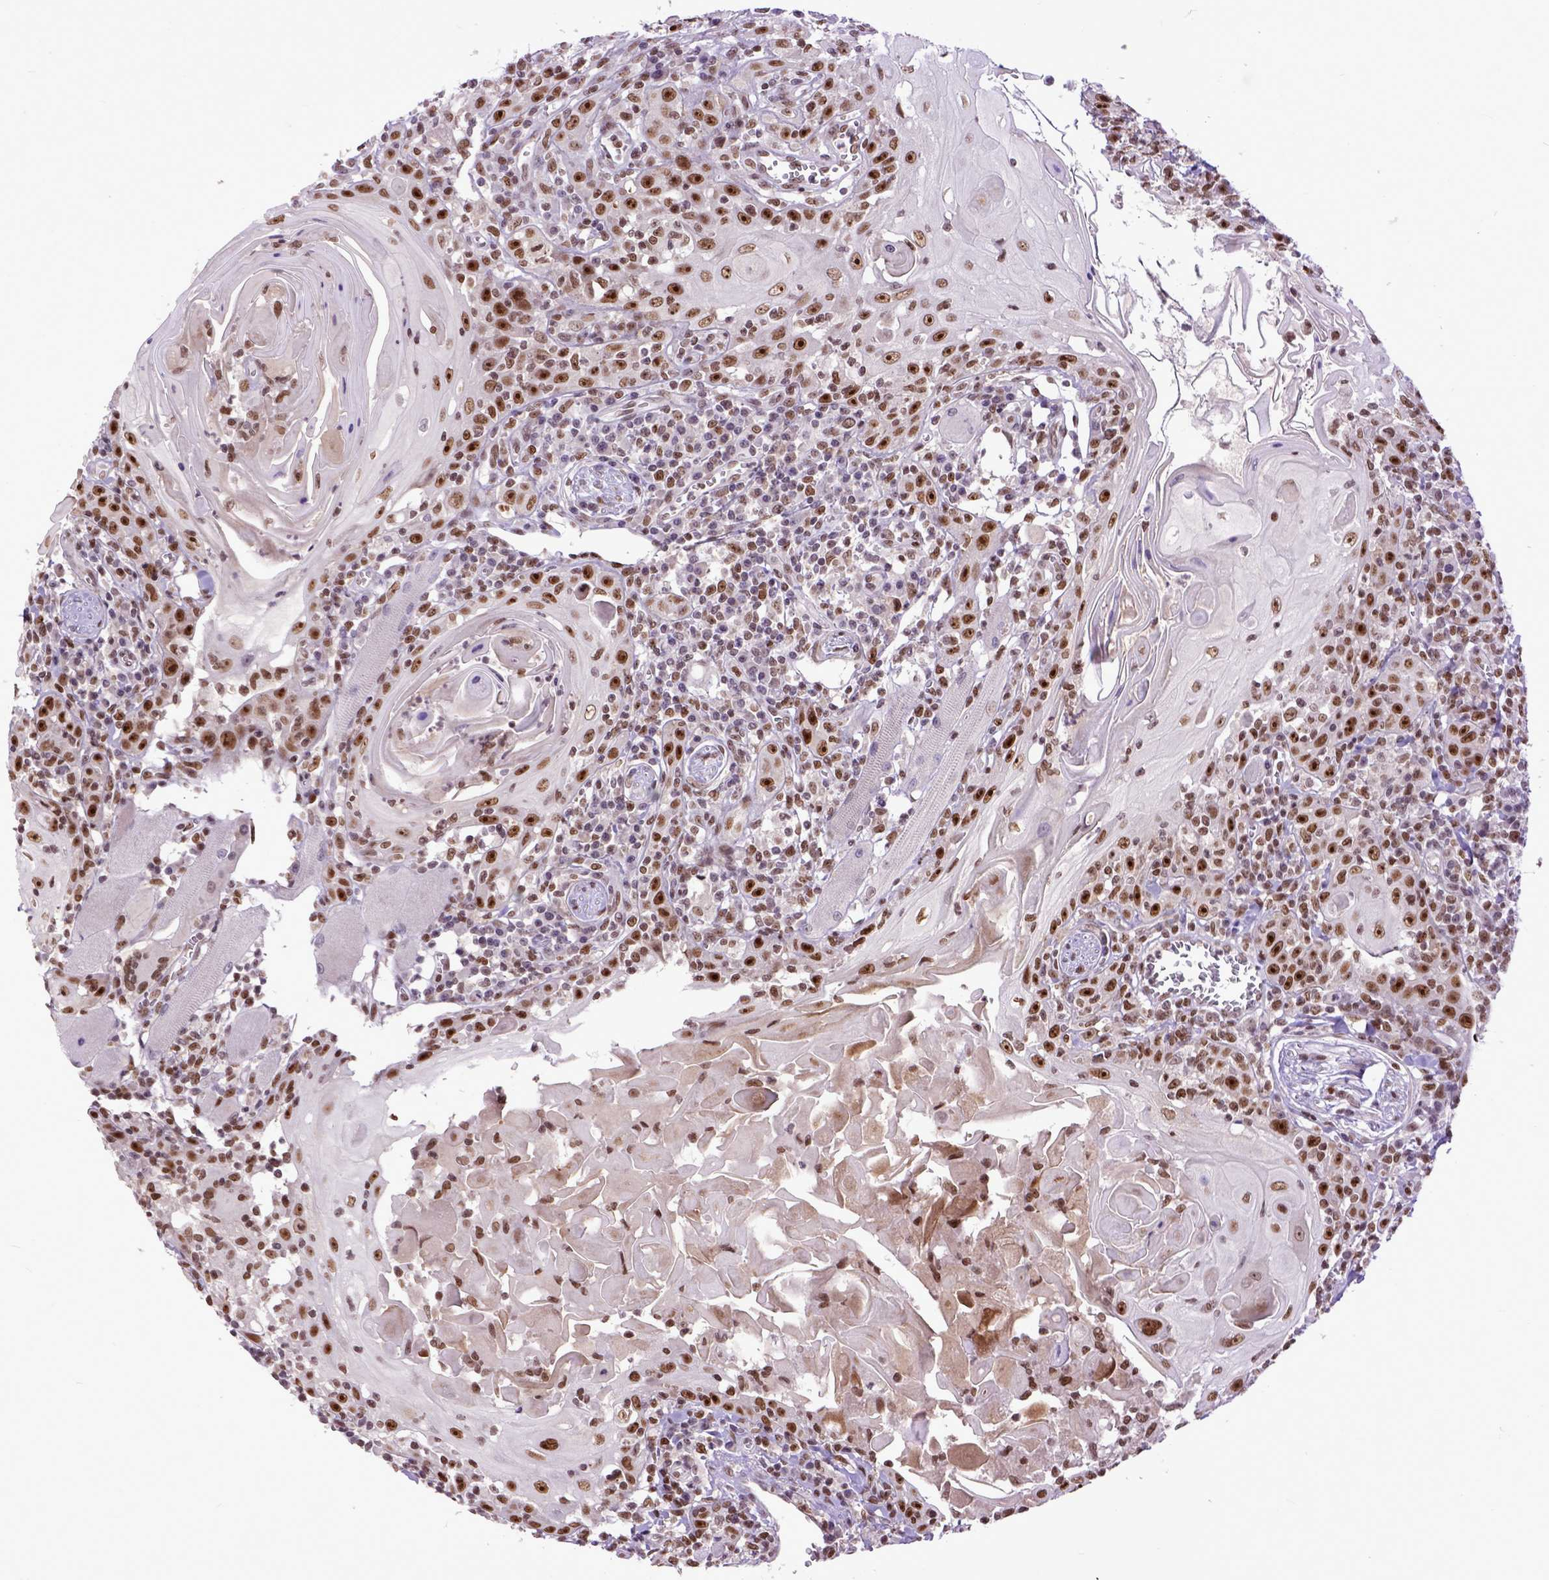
{"staining": {"intensity": "moderate", "quantity": ">75%", "location": "nuclear"}, "tissue": "head and neck cancer", "cell_type": "Tumor cells", "image_type": "cancer", "snomed": [{"axis": "morphology", "description": "Squamous cell carcinoma, NOS"}, {"axis": "topography", "description": "Head-Neck"}], "caption": "Approximately >75% of tumor cells in squamous cell carcinoma (head and neck) reveal moderate nuclear protein expression as visualized by brown immunohistochemical staining.", "gene": "RCC2", "patient": {"sex": "male", "age": 52}}